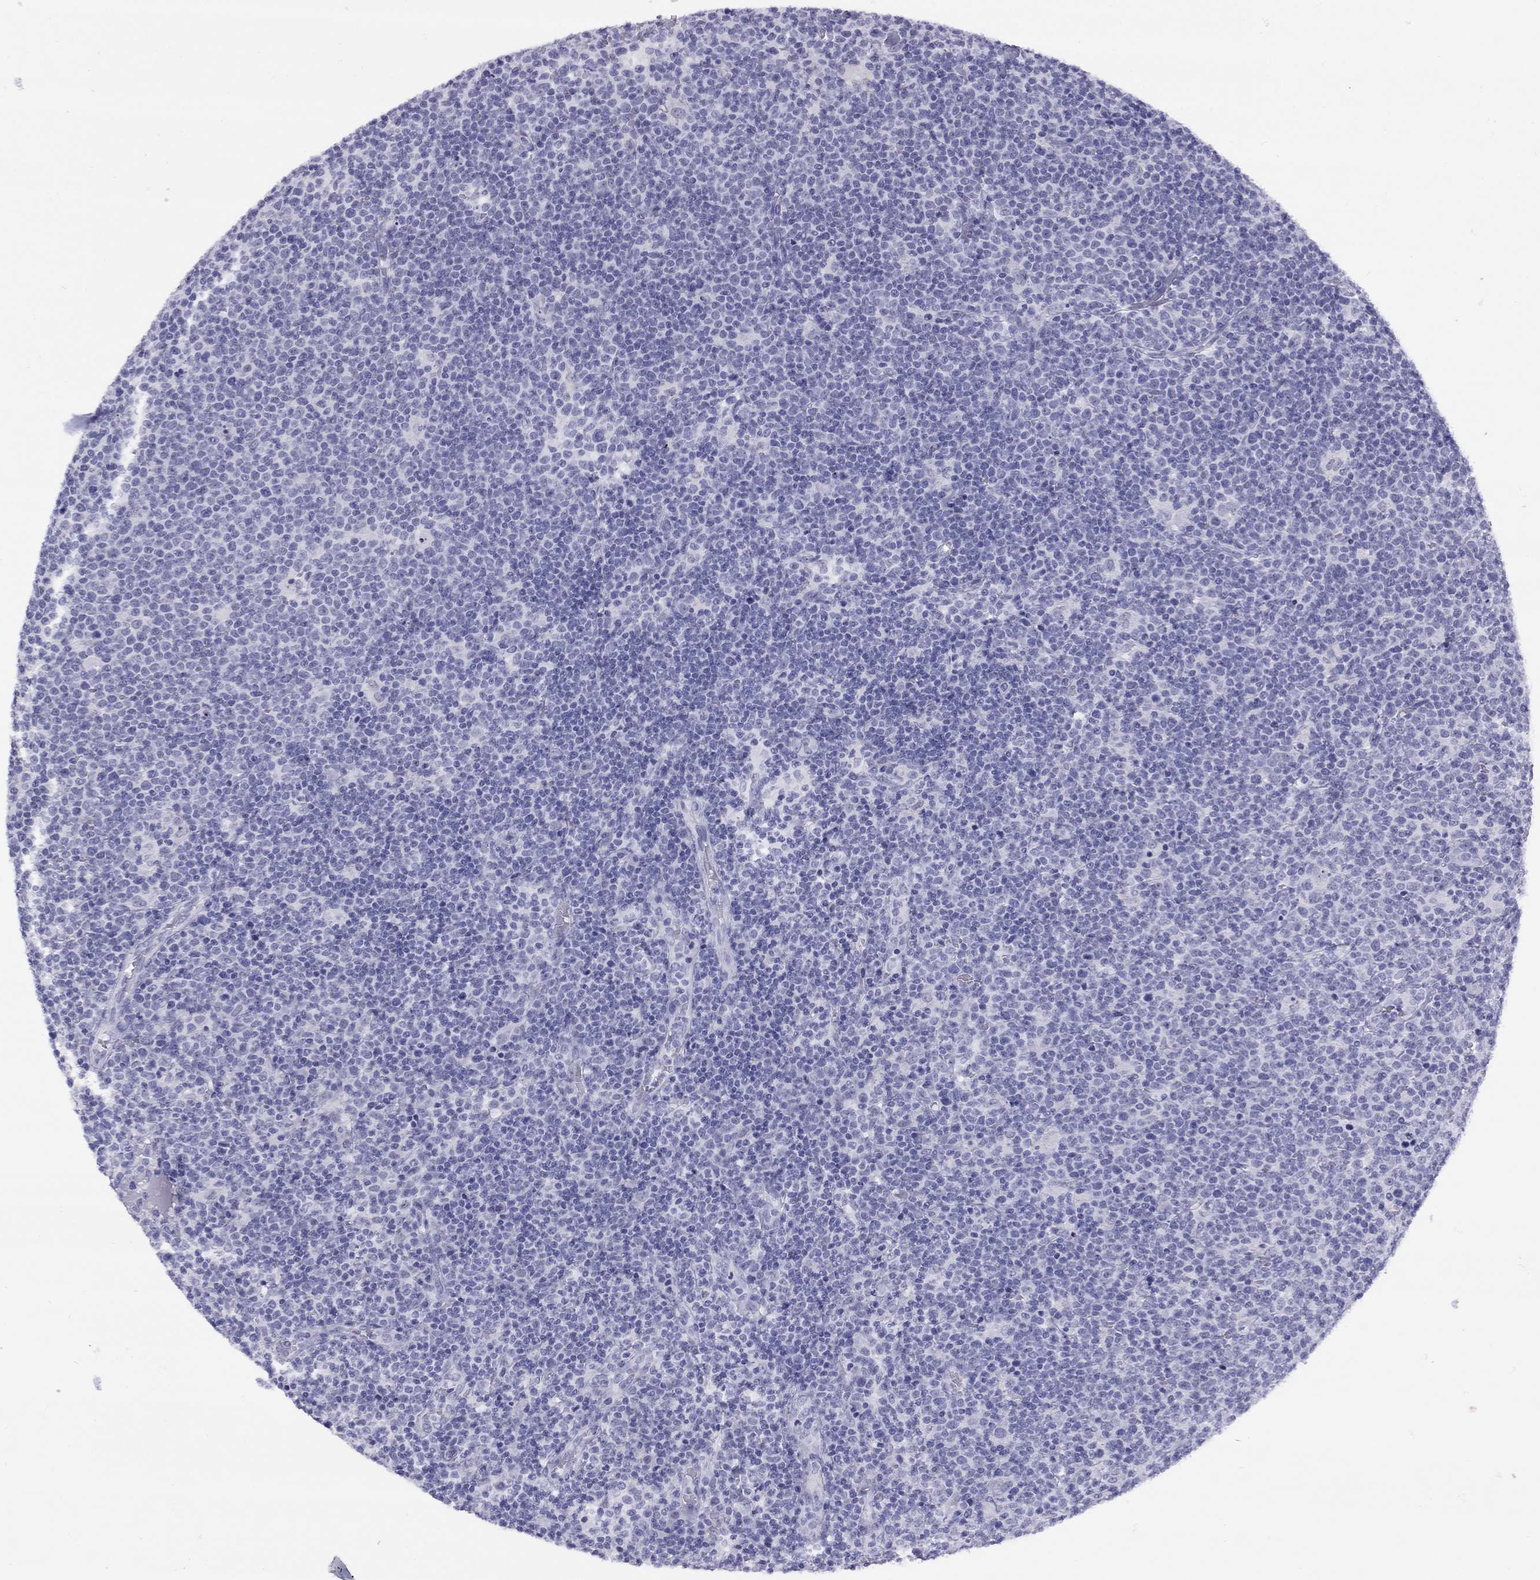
{"staining": {"intensity": "negative", "quantity": "none", "location": "none"}, "tissue": "lymphoma", "cell_type": "Tumor cells", "image_type": "cancer", "snomed": [{"axis": "morphology", "description": "Malignant lymphoma, non-Hodgkin's type, High grade"}, {"axis": "topography", "description": "Lymph node"}], "caption": "Immunohistochemistry image of human lymphoma stained for a protein (brown), which shows no positivity in tumor cells.", "gene": "LYAR", "patient": {"sex": "male", "age": 61}}